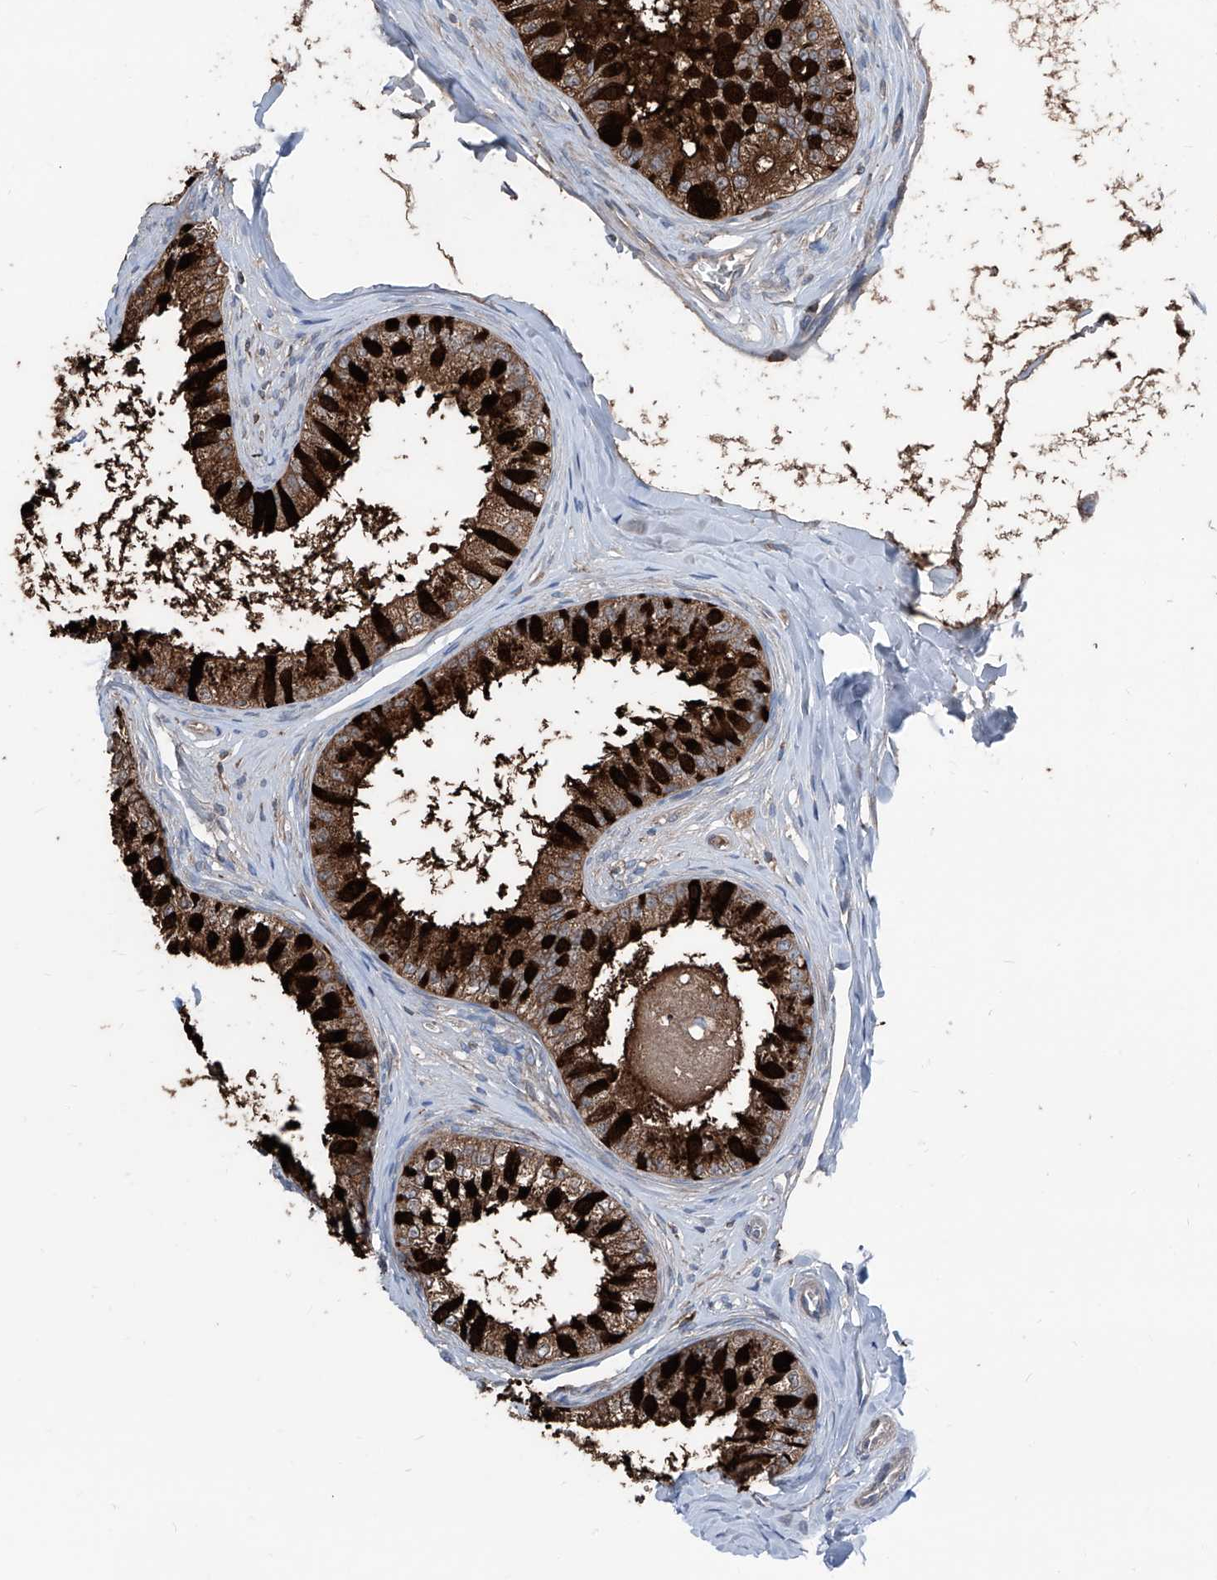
{"staining": {"intensity": "strong", "quantity": "25%-75%", "location": "cytoplasmic/membranous"}, "tissue": "epididymis", "cell_type": "Glandular cells", "image_type": "normal", "snomed": [{"axis": "morphology", "description": "Normal tissue, NOS"}, {"axis": "topography", "description": "Epididymis"}], "caption": "This is a micrograph of immunohistochemistry (IHC) staining of normal epididymis, which shows strong positivity in the cytoplasmic/membranous of glandular cells.", "gene": "GPAT3", "patient": {"sex": "male", "age": 29}}